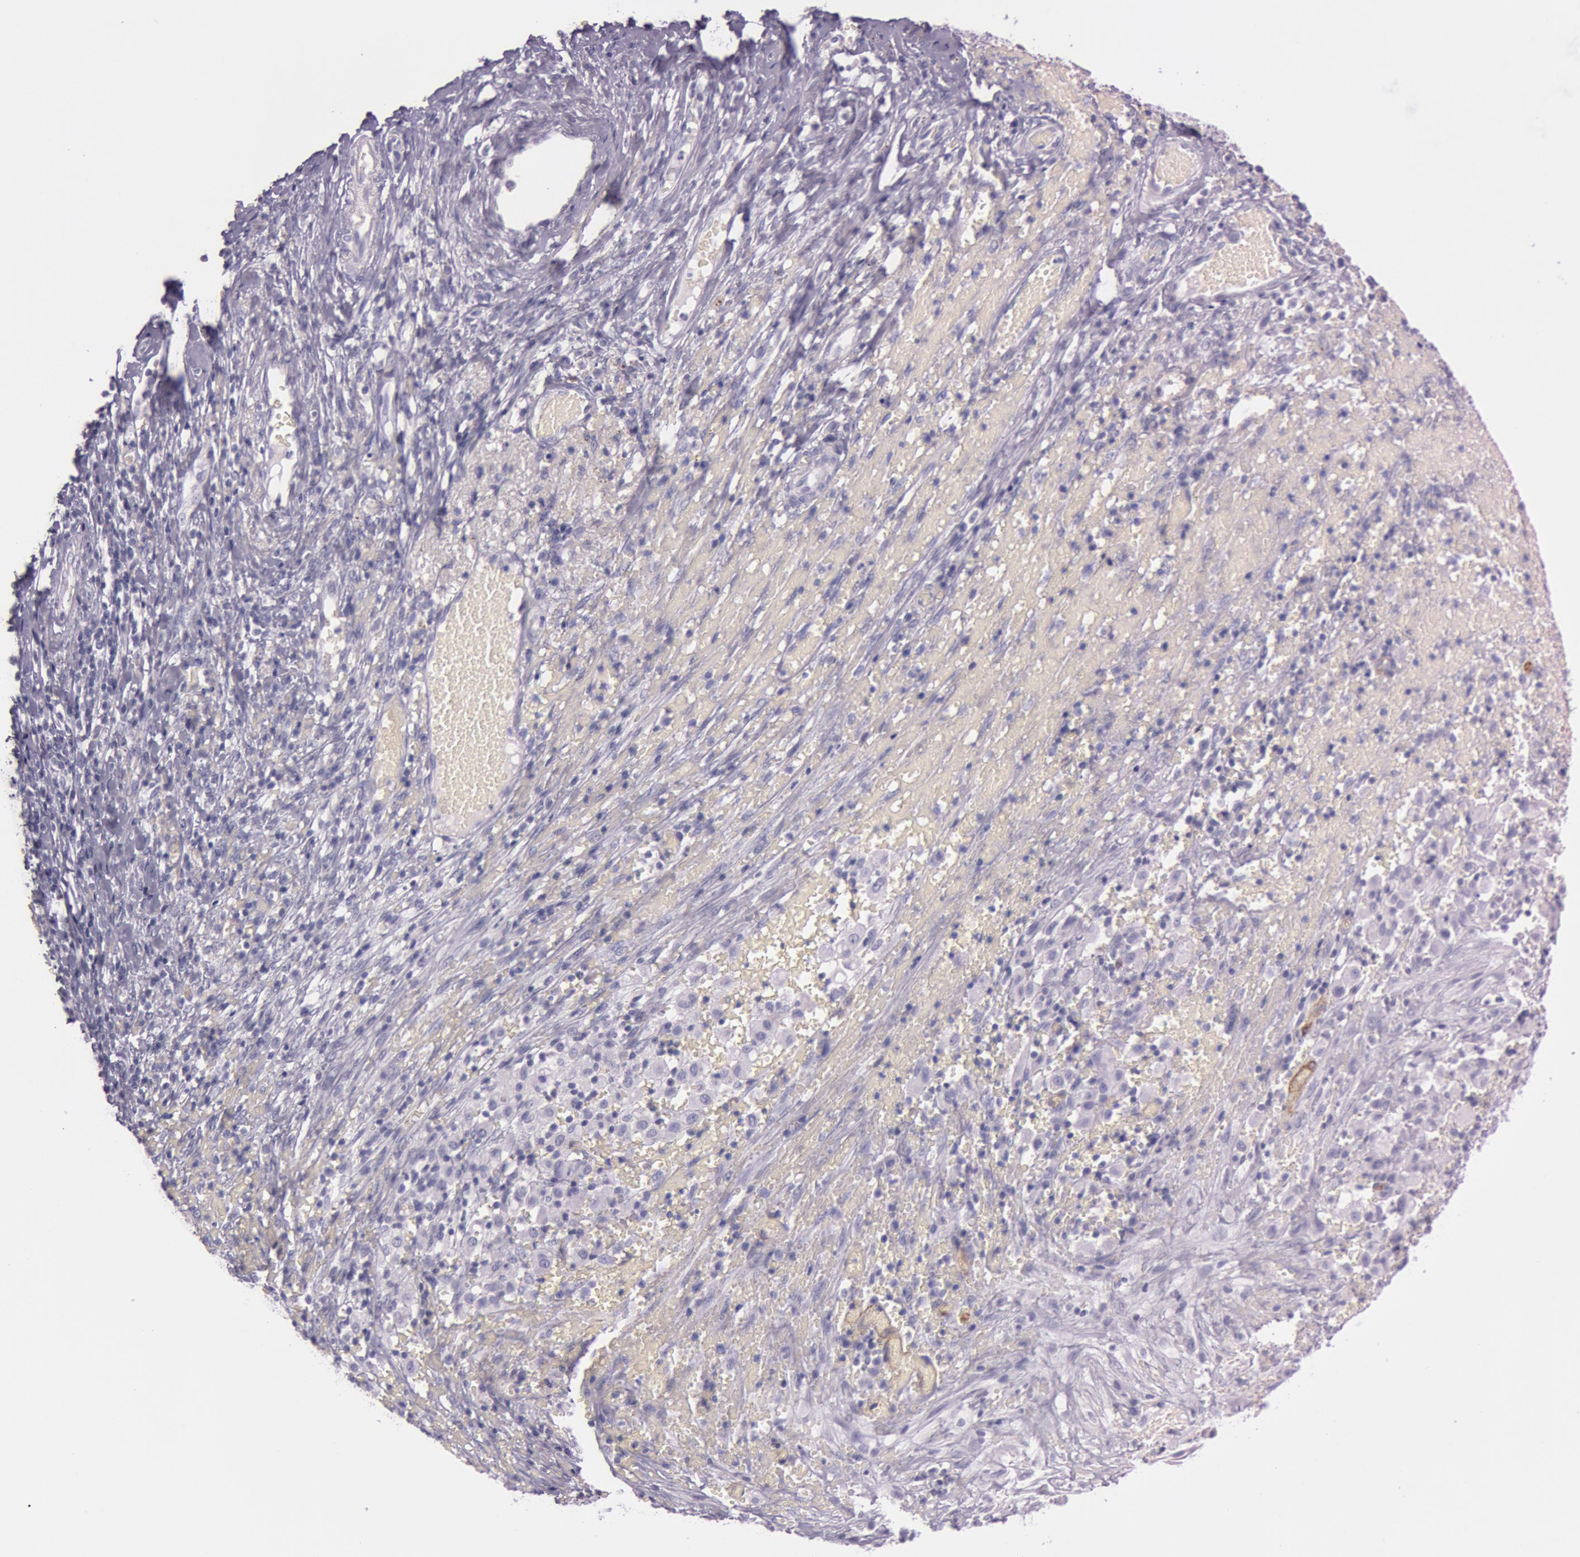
{"staining": {"intensity": "negative", "quantity": "none", "location": "none"}, "tissue": "cervical cancer", "cell_type": "Tumor cells", "image_type": "cancer", "snomed": [{"axis": "morphology", "description": "Normal tissue, NOS"}, {"axis": "morphology", "description": "Squamous cell carcinoma, NOS"}, {"axis": "topography", "description": "Cervix"}], "caption": "Image shows no protein expression in tumor cells of cervical cancer tissue.", "gene": "FOLH1", "patient": {"sex": "female", "age": 67}}